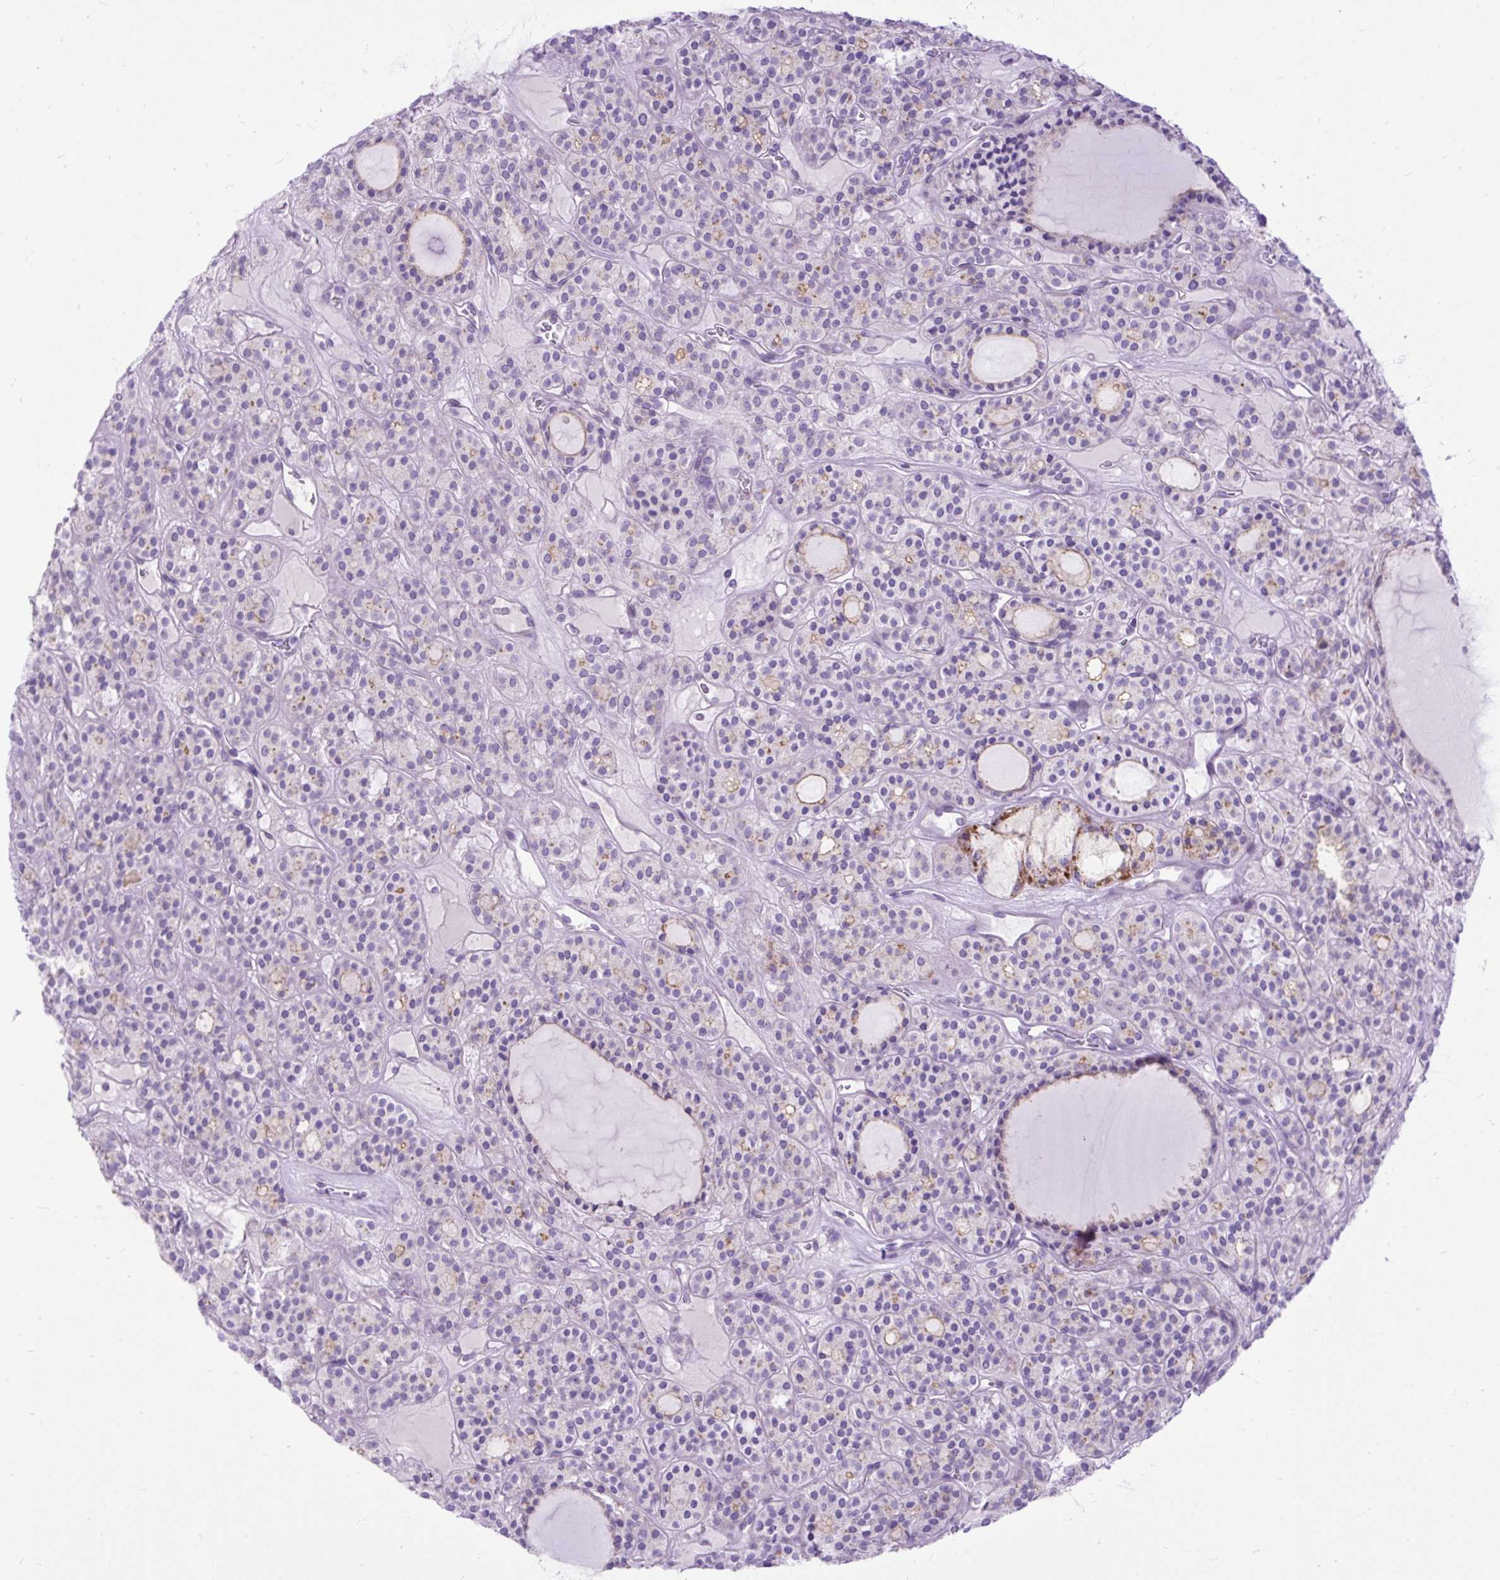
{"staining": {"intensity": "negative", "quantity": "none", "location": "none"}, "tissue": "thyroid cancer", "cell_type": "Tumor cells", "image_type": "cancer", "snomed": [{"axis": "morphology", "description": "Follicular adenoma carcinoma, NOS"}, {"axis": "topography", "description": "Thyroid gland"}], "caption": "Photomicrograph shows no significant protein positivity in tumor cells of thyroid follicular adenoma carcinoma. (DAB (3,3'-diaminobenzidine) immunohistochemistry visualized using brightfield microscopy, high magnification).", "gene": "ZNF256", "patient": {"sex": "female", "age": 63}}